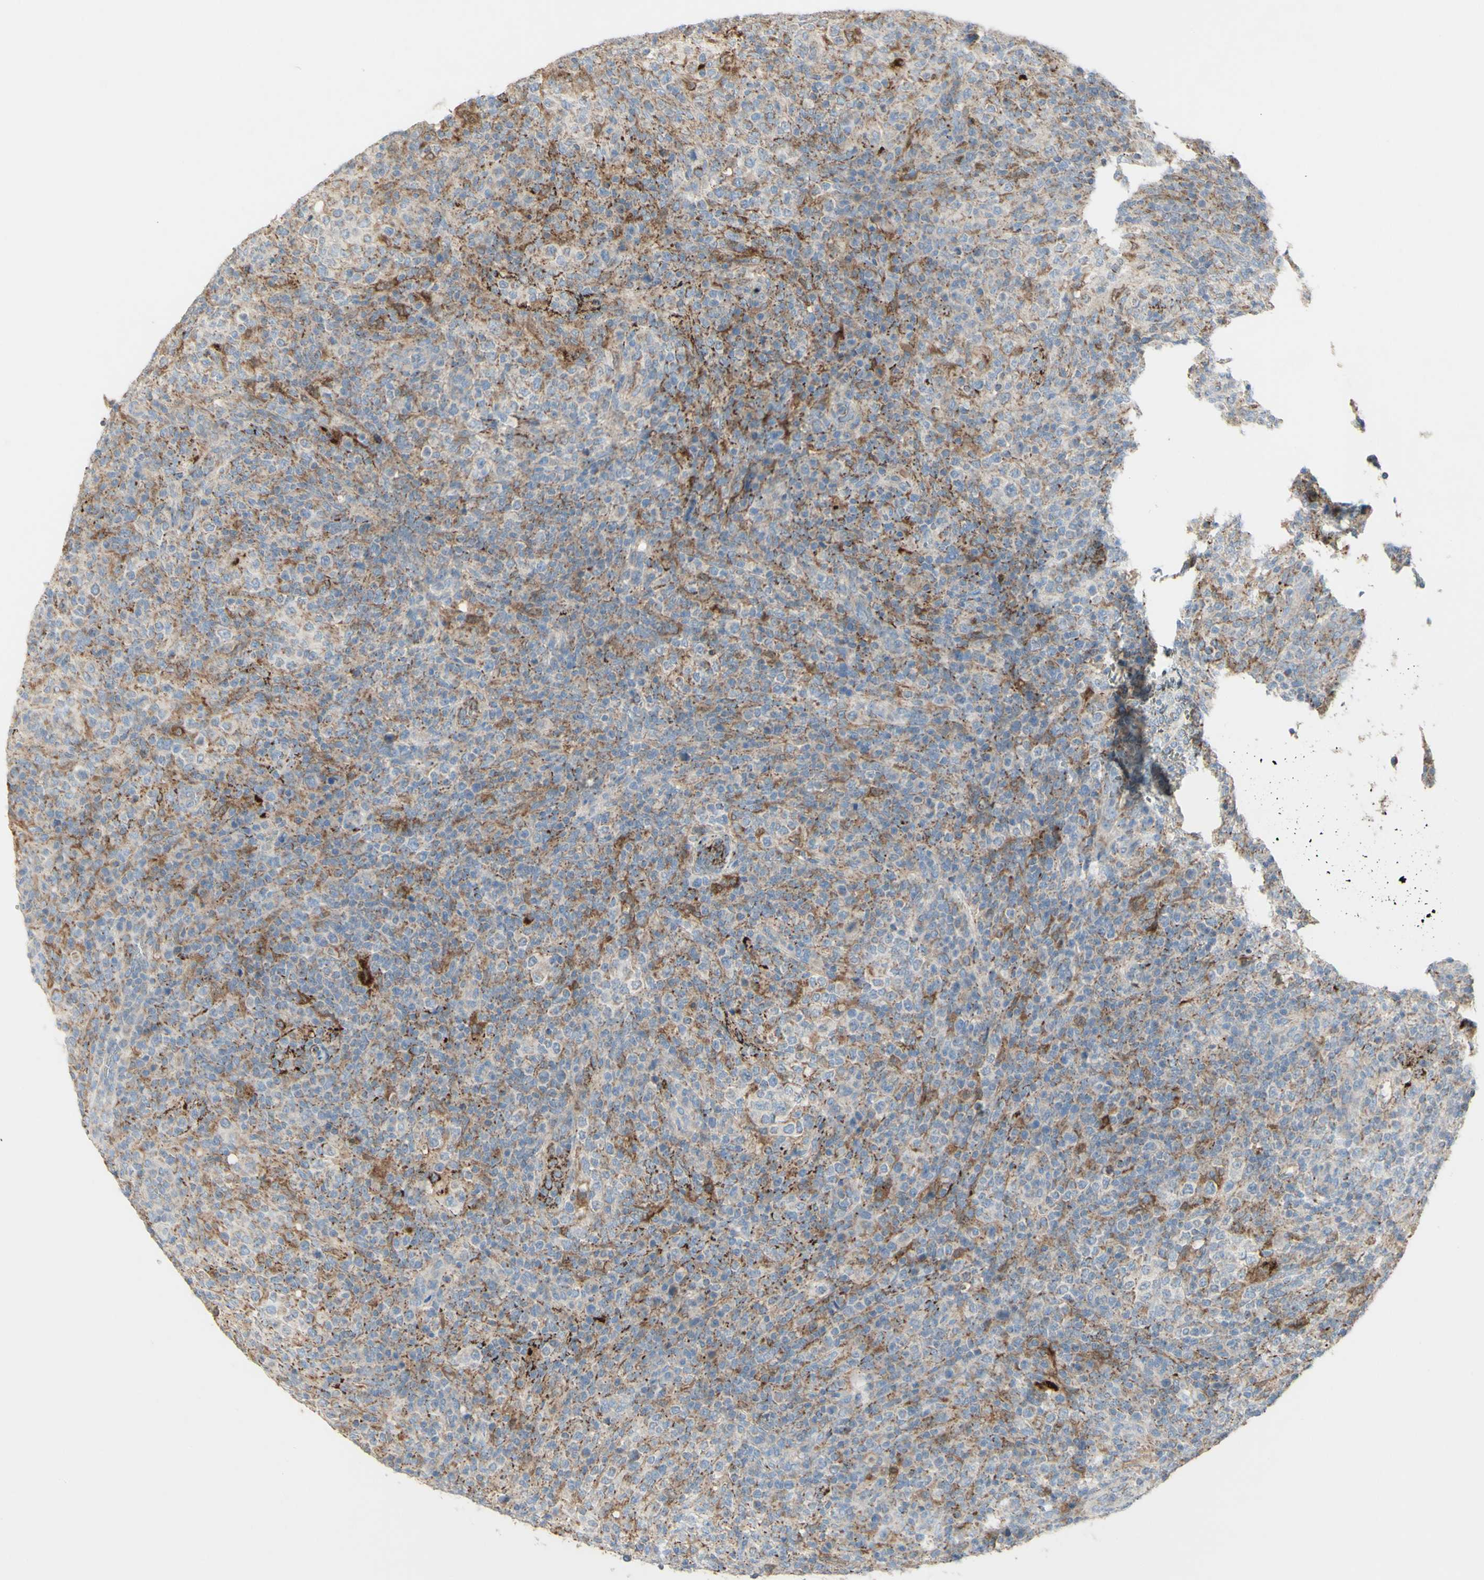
{"staining": {"intensity": "moderate", "quantity": "<25%", "location": "cytoplasmic/membranous"}, "tissue": "lymphoma", "cell_type": "Tumor cells", "image_type": "cancer", "snomed": [{"axis": "morphology", "description": "Malignant lymphoma, non-Hodgkin's type, High grade"}, {"axis": "topography", "description": "Lymph node"}], "caption": "This micrograph displays immunohistochemistry (IHC) staining of high-grade malignant lymphoma, non-Hodgkin's type, with low moderate cytoplasmic/membranous positivity in approximately <25% of tumor cells.", "gene": "CNTNAP1", "patient": {"sex": "female", "age": 76}}